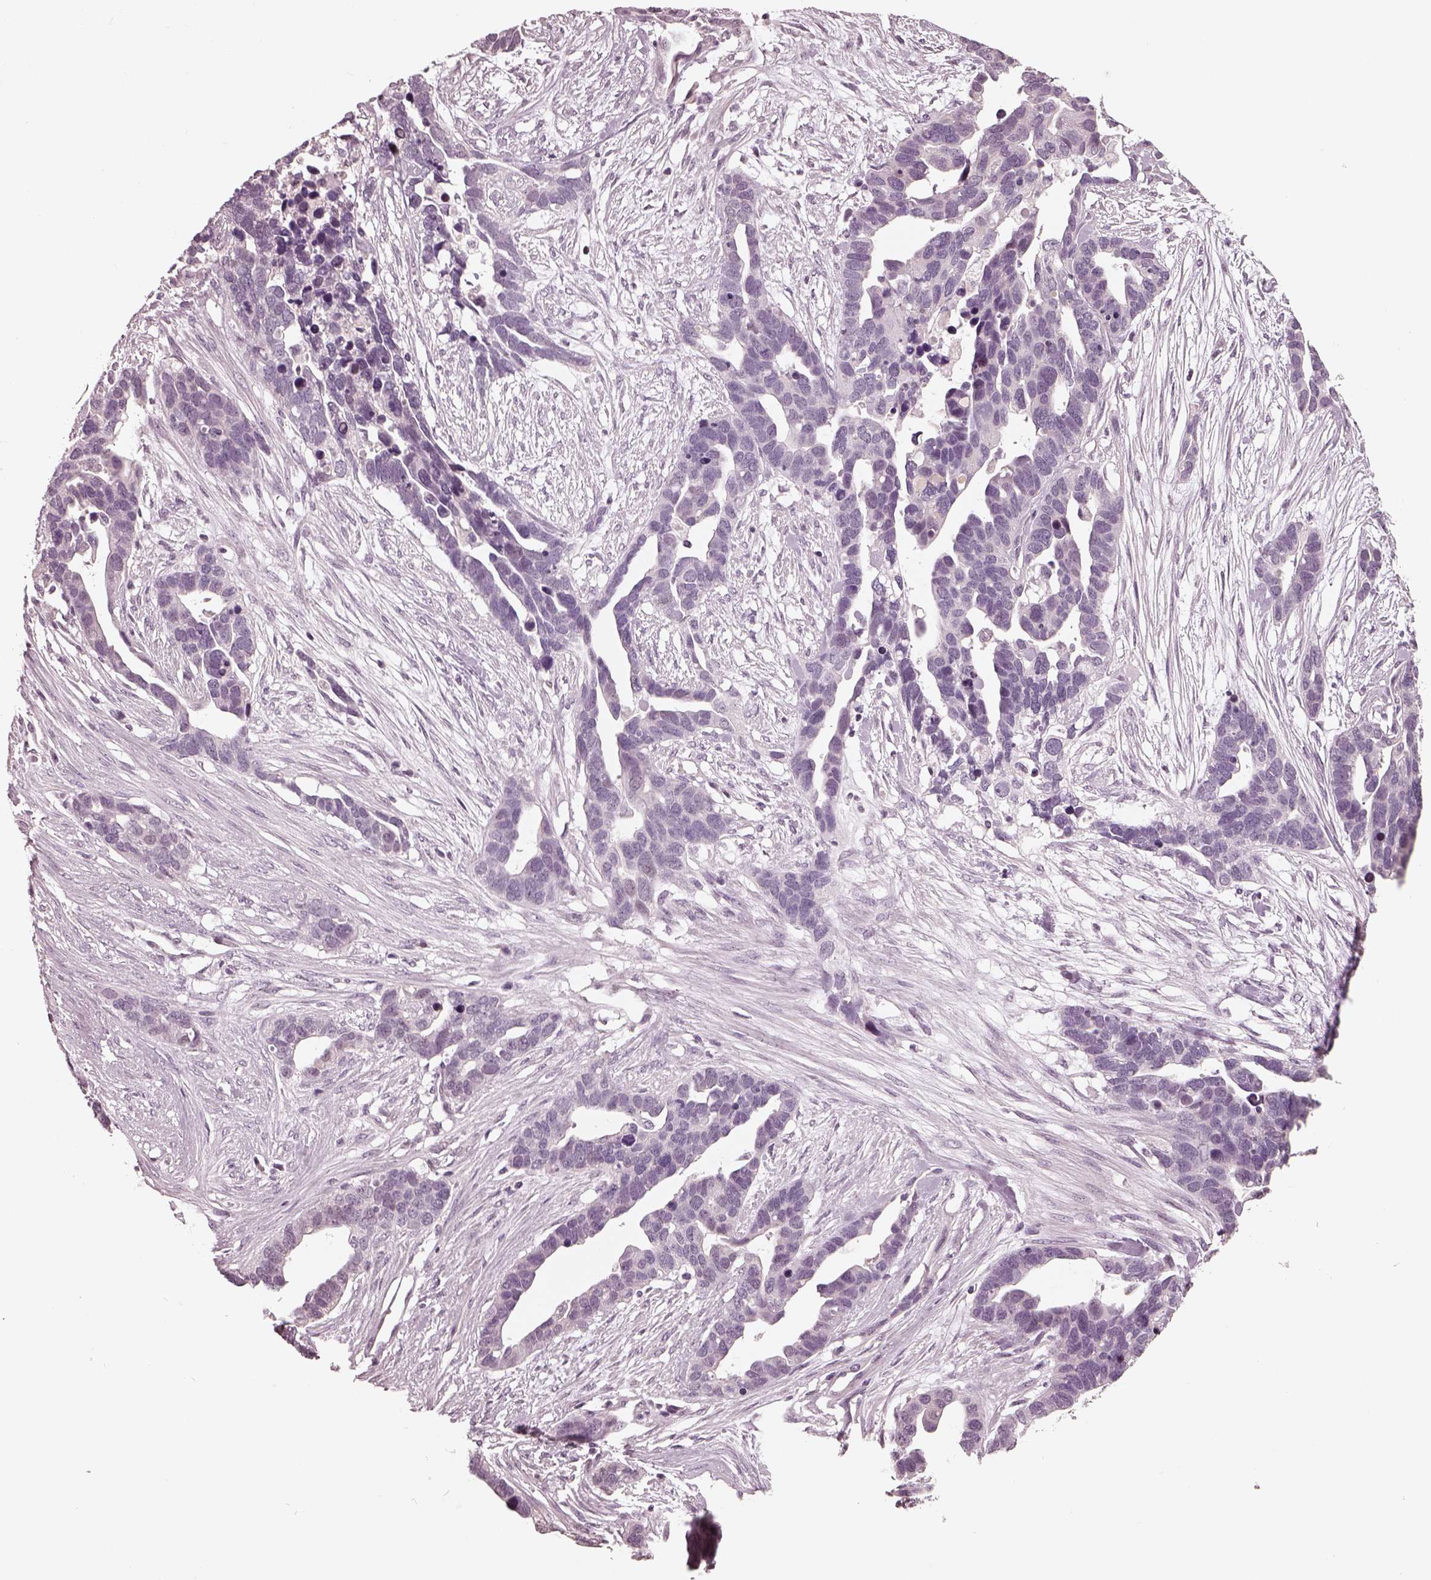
{"staining": {"intensity": "negative", "quantity": "none", "location": "none"}, "tissue": "ovarian cancer", "cell_type": "Tumor cells", "image_type": "cancer", "snomed": [{"axis": "morphology", "description": "Cystadenocarcinoma, serous, NOS"}, {"axis": "topography", "description": "Ovary"}], "caption": "Tumor cells show no significant staining in ovarian cancer (serous cystadenocarcinoma).", "gene": "EGR4", "patient": {"sex": "female", "age": 54}}